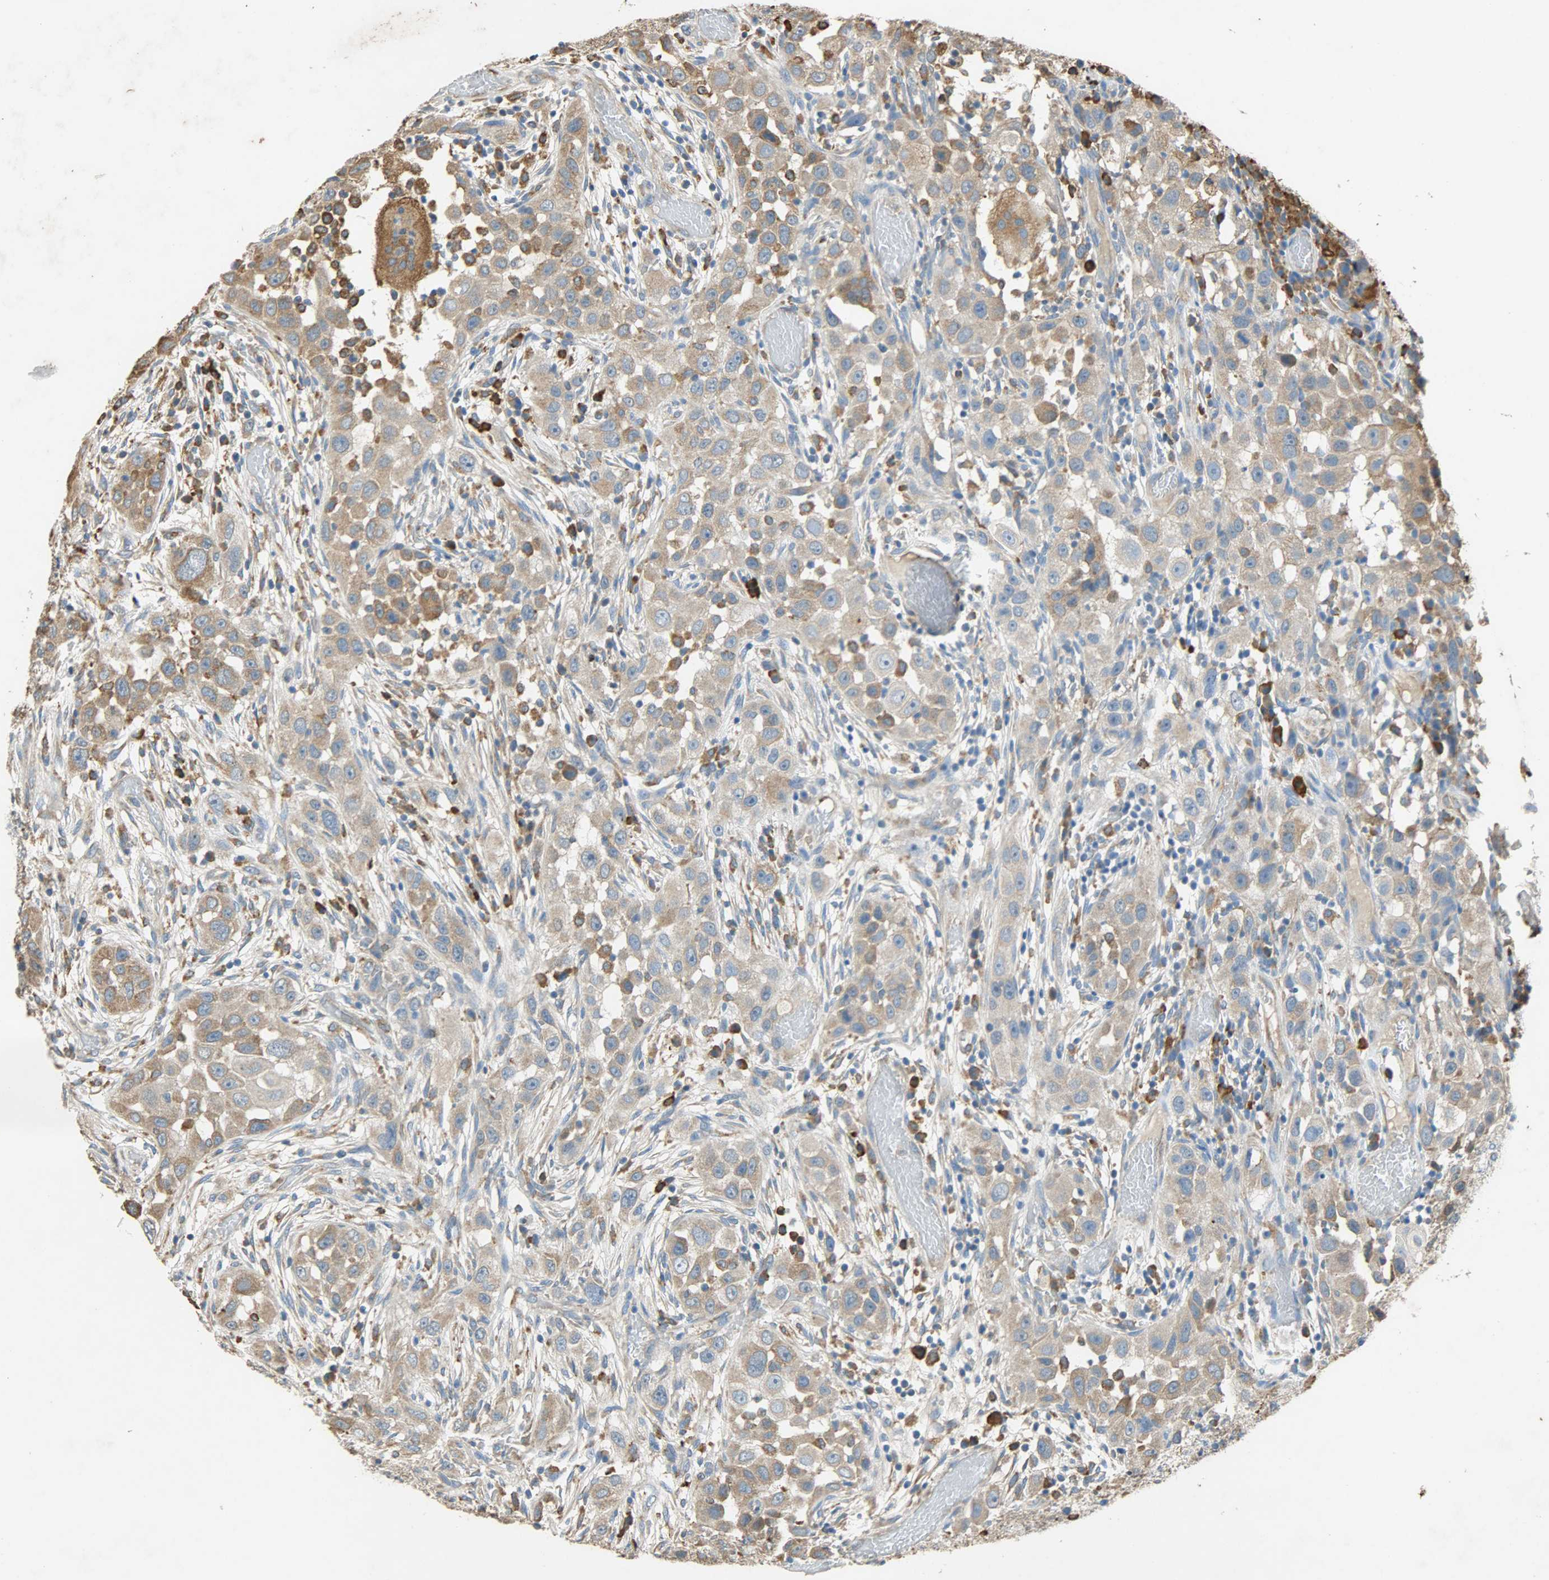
{"staining": {"intensity": "moderate", "quantity": ">75%", "location": "cytoplasmic/membranous"}, "tissue": "head and neck cancer", "cell_type": "Tumor cells", "image_type": "cancer", "snomed": [{"axis": "morphology", "description": "Carcinoma, NOS"}, {"axis": "topography", "description": "Head-Neck"}], "caption": "An IHC photomicrograph of tumor tissue is shown. Protein staining in brown highlights moderate cytoplasmic/membranous positivity in head and neck cancer (carcinoma) within tumor cells.", "gene": "HSPA5", "patient": {"sex": "male", "age": 87}}